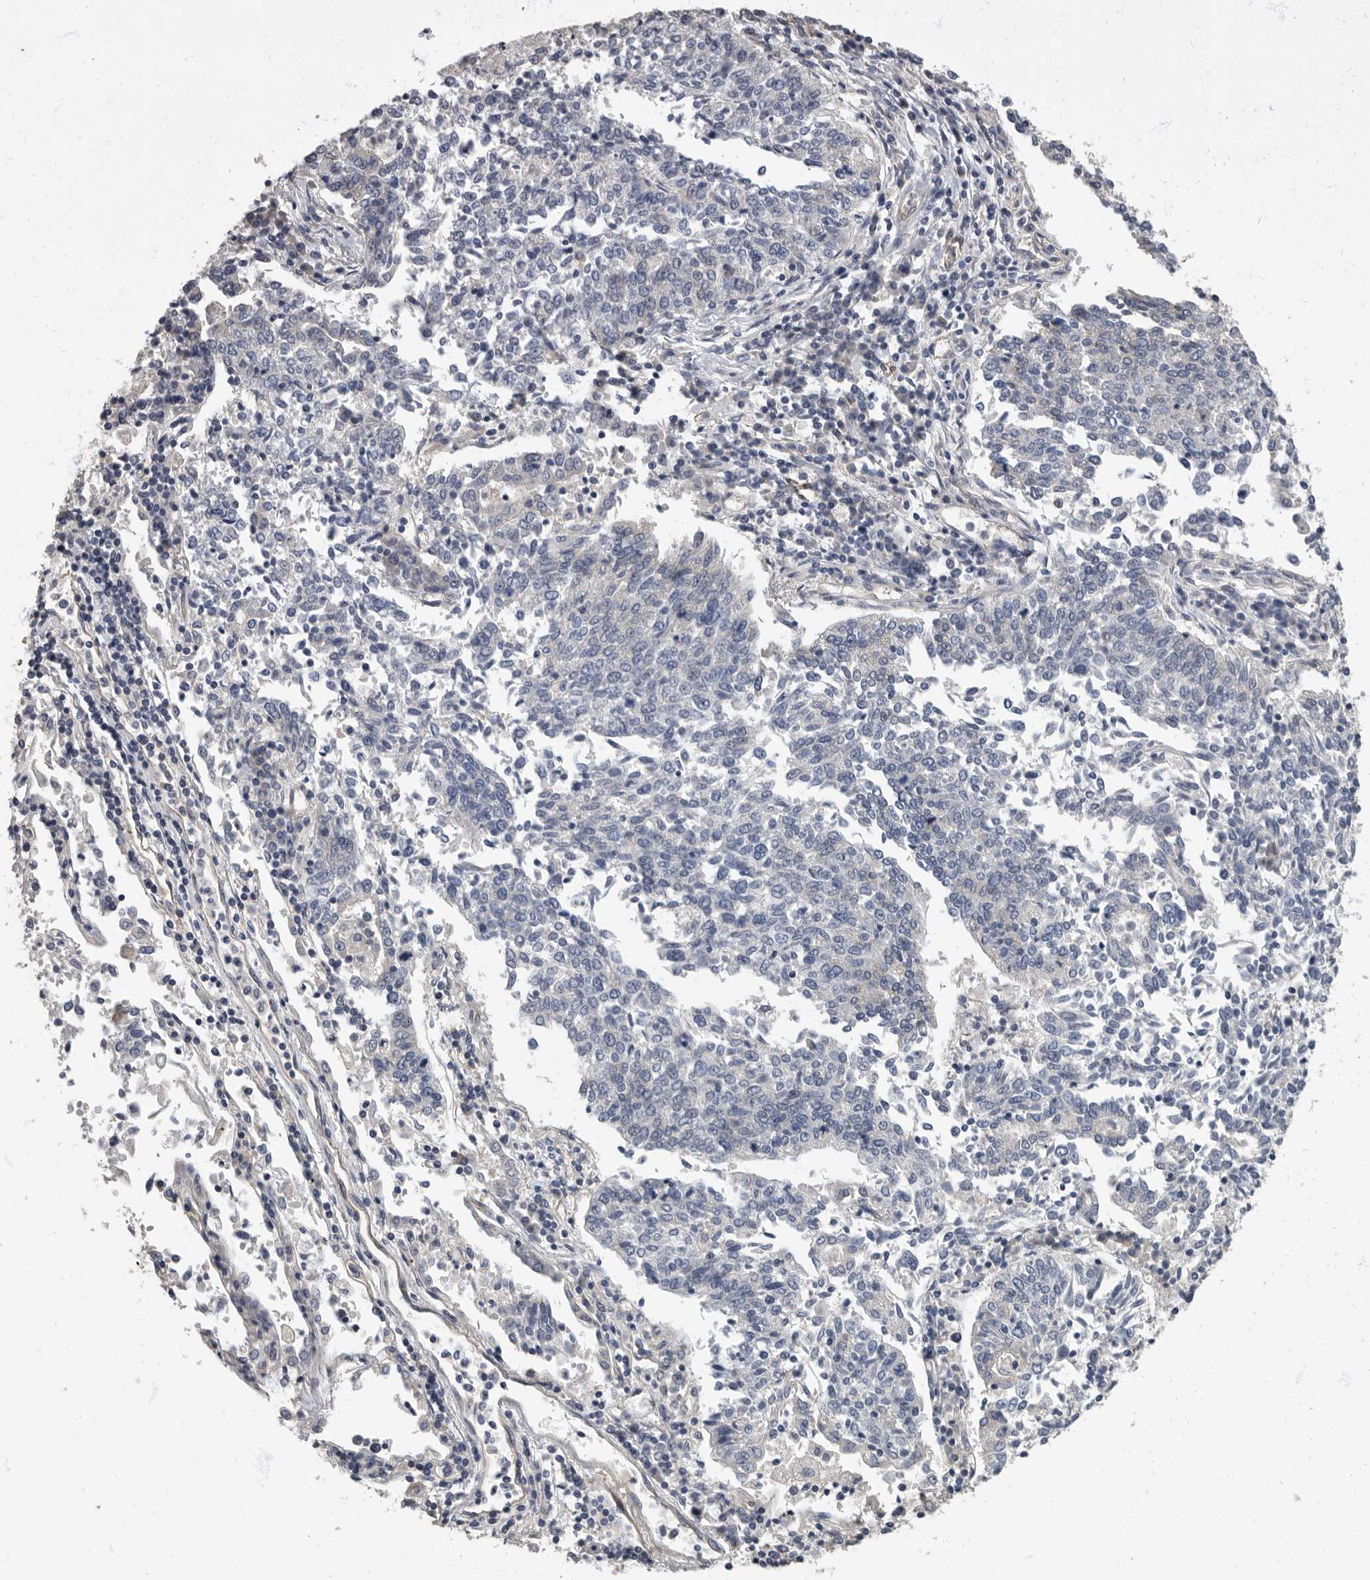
{"staining": {"intensity": "negative", "quantity": "none", "location": "none"}, "tissue": "lung cancer", "cell_type": "Tumor cells", "image_type": "cancer", "snomed": [{"axis": "morphology", "description": "Normal tissue, NOS"}, {"axis": "morphology", "description": "Squamous cell carcinoma, NOS"}, {"axis": "topography", "description": "Cartilage tissue"}, {"axis": "topography", "description": "Lung"}, {"axis": "topography", "description": "Peripheral nerve tissue"}], "caption": "Immunohistochemistry image of human lung squamous cell carcinoma stained for a protein (brown), which displays no positivity in tumor cells.", "gene": "PDK1", "patient": {"sex": "female", "age": 49}}